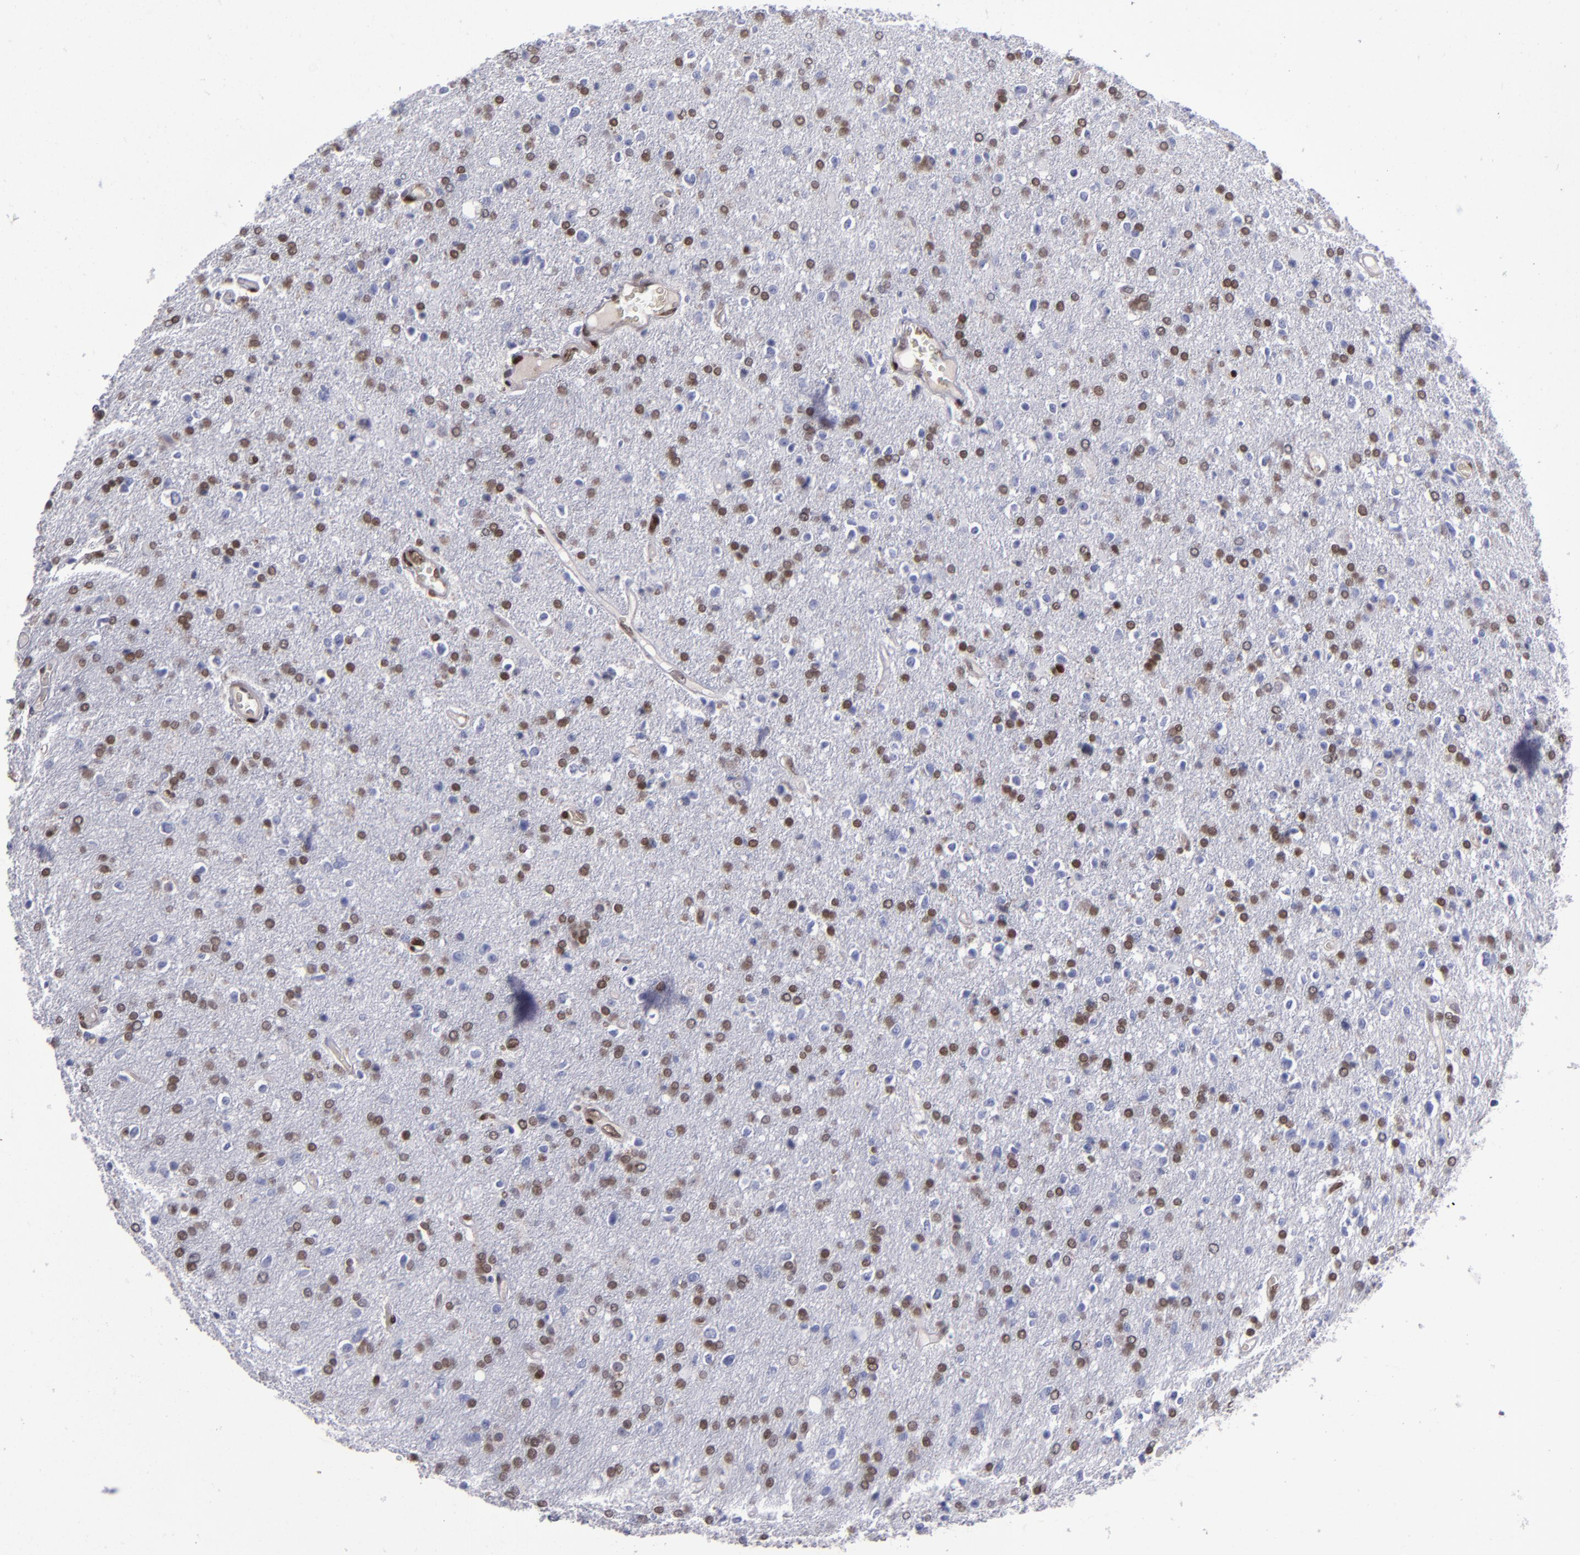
{"staining": {"intensity": "strong", "quantity": ">75%", "location": "nuclear"}, "tissue": "glioma", "cell_type": "Tumor cells", "image_type": "cancer", "snomed": [{"axis": "morphology", "description": "Glioma, malignant, High grade"}, {"axis": "topography", "description": "Brain"}], "caption": "Immunohistochemistry (IHC) micrograph of human glioma stained for a protein (brown), which demonstrates high levels of strong nuclear staining in approximately >75% of tumor cells.", "gene": "MGMT", "patient": {"sex": "male", "age": 33}}